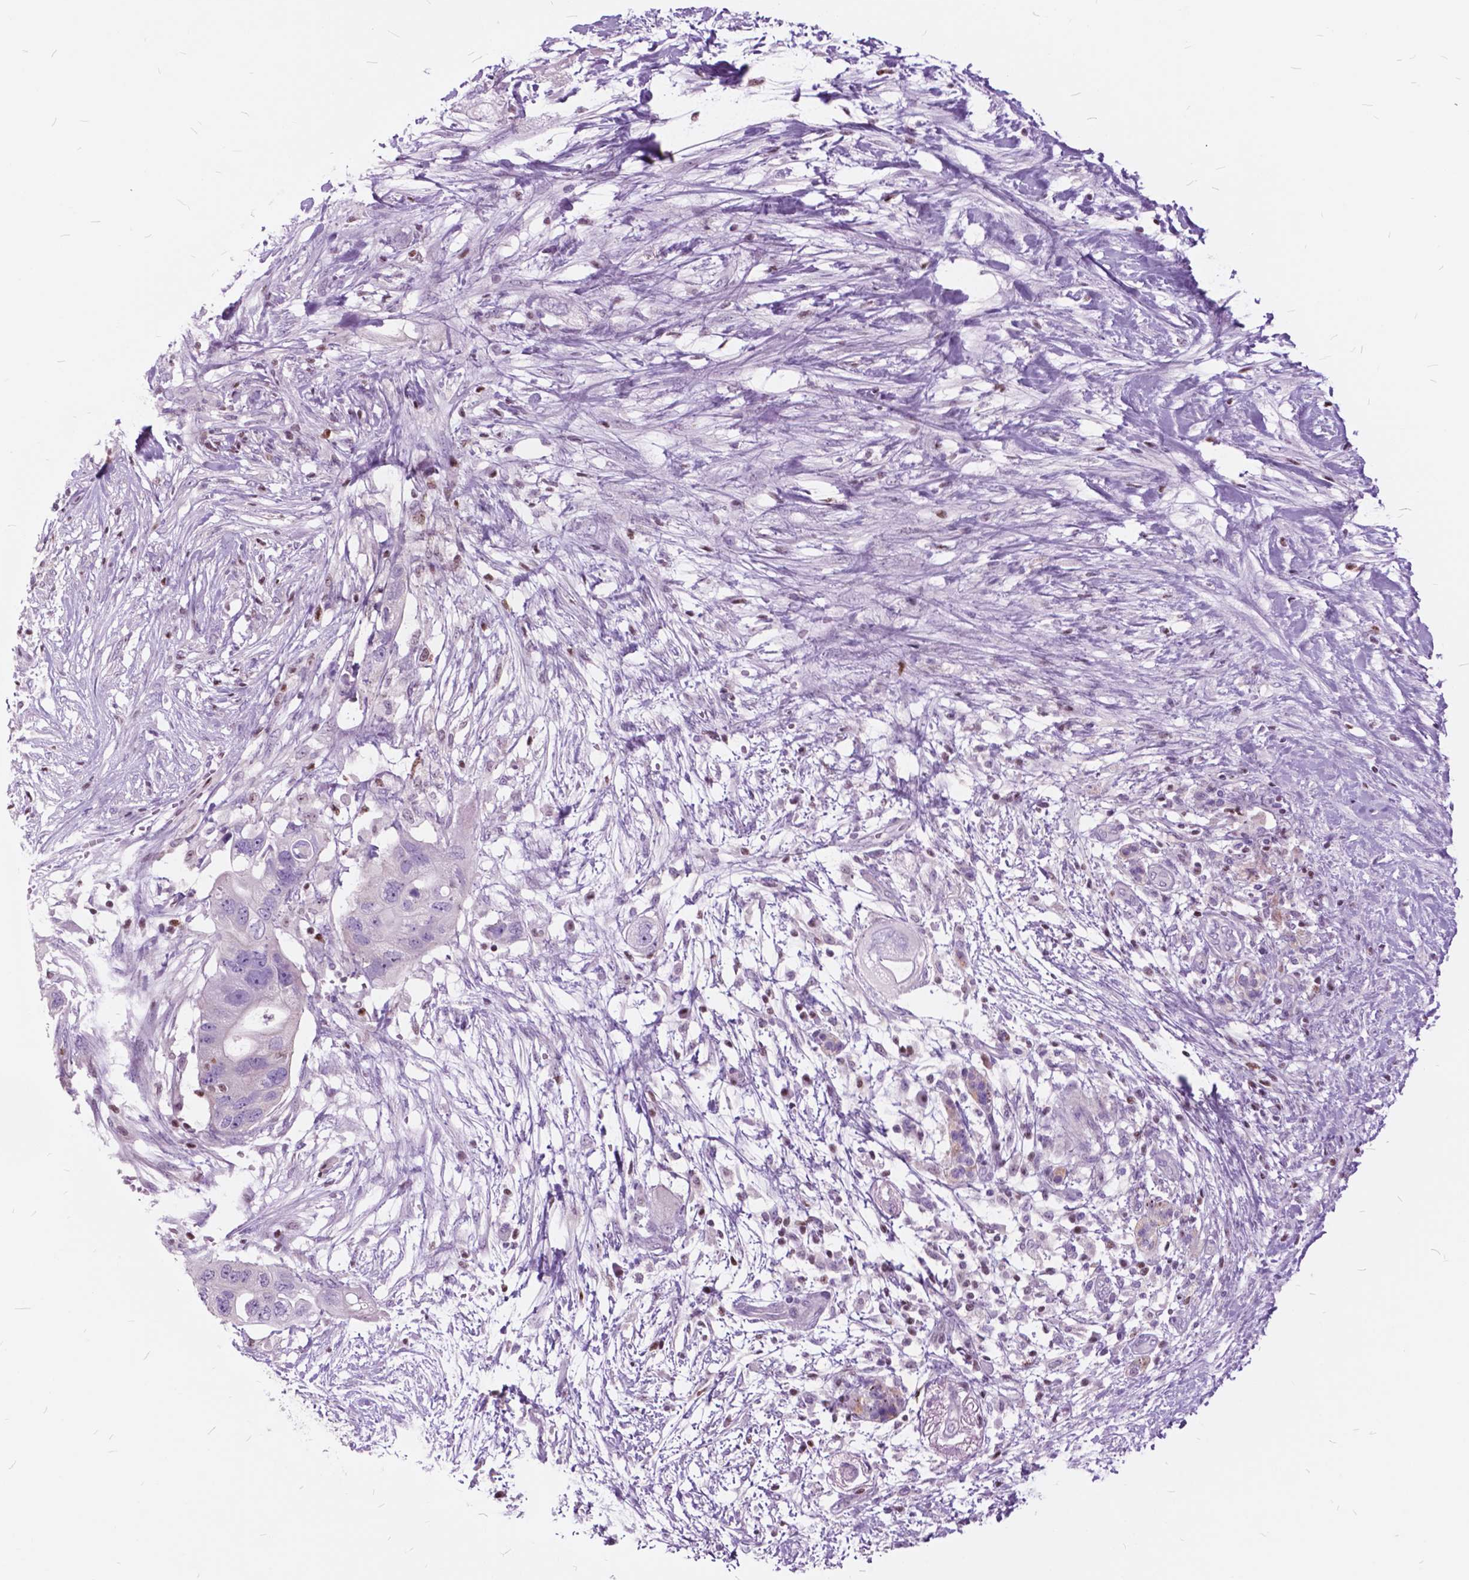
{"staining": {"intensity": "negative", "quantity": "none", "location": "none"}, "tissue": "pancreatic cancer", "cell_type": "Tumor cells", "image_type": "cancer", "snomed": [{"axis": "morphology", "description": "Adenocarcinoma, NOS"}, {"axis": "topography", "description": "Pancreas"}], "caption": "Human pancreatic cancer stained for a protein using IHC exhibits no expression in tumor cells.", "gene": "SP140", "patient": {"sex": "female", "age": 72}}